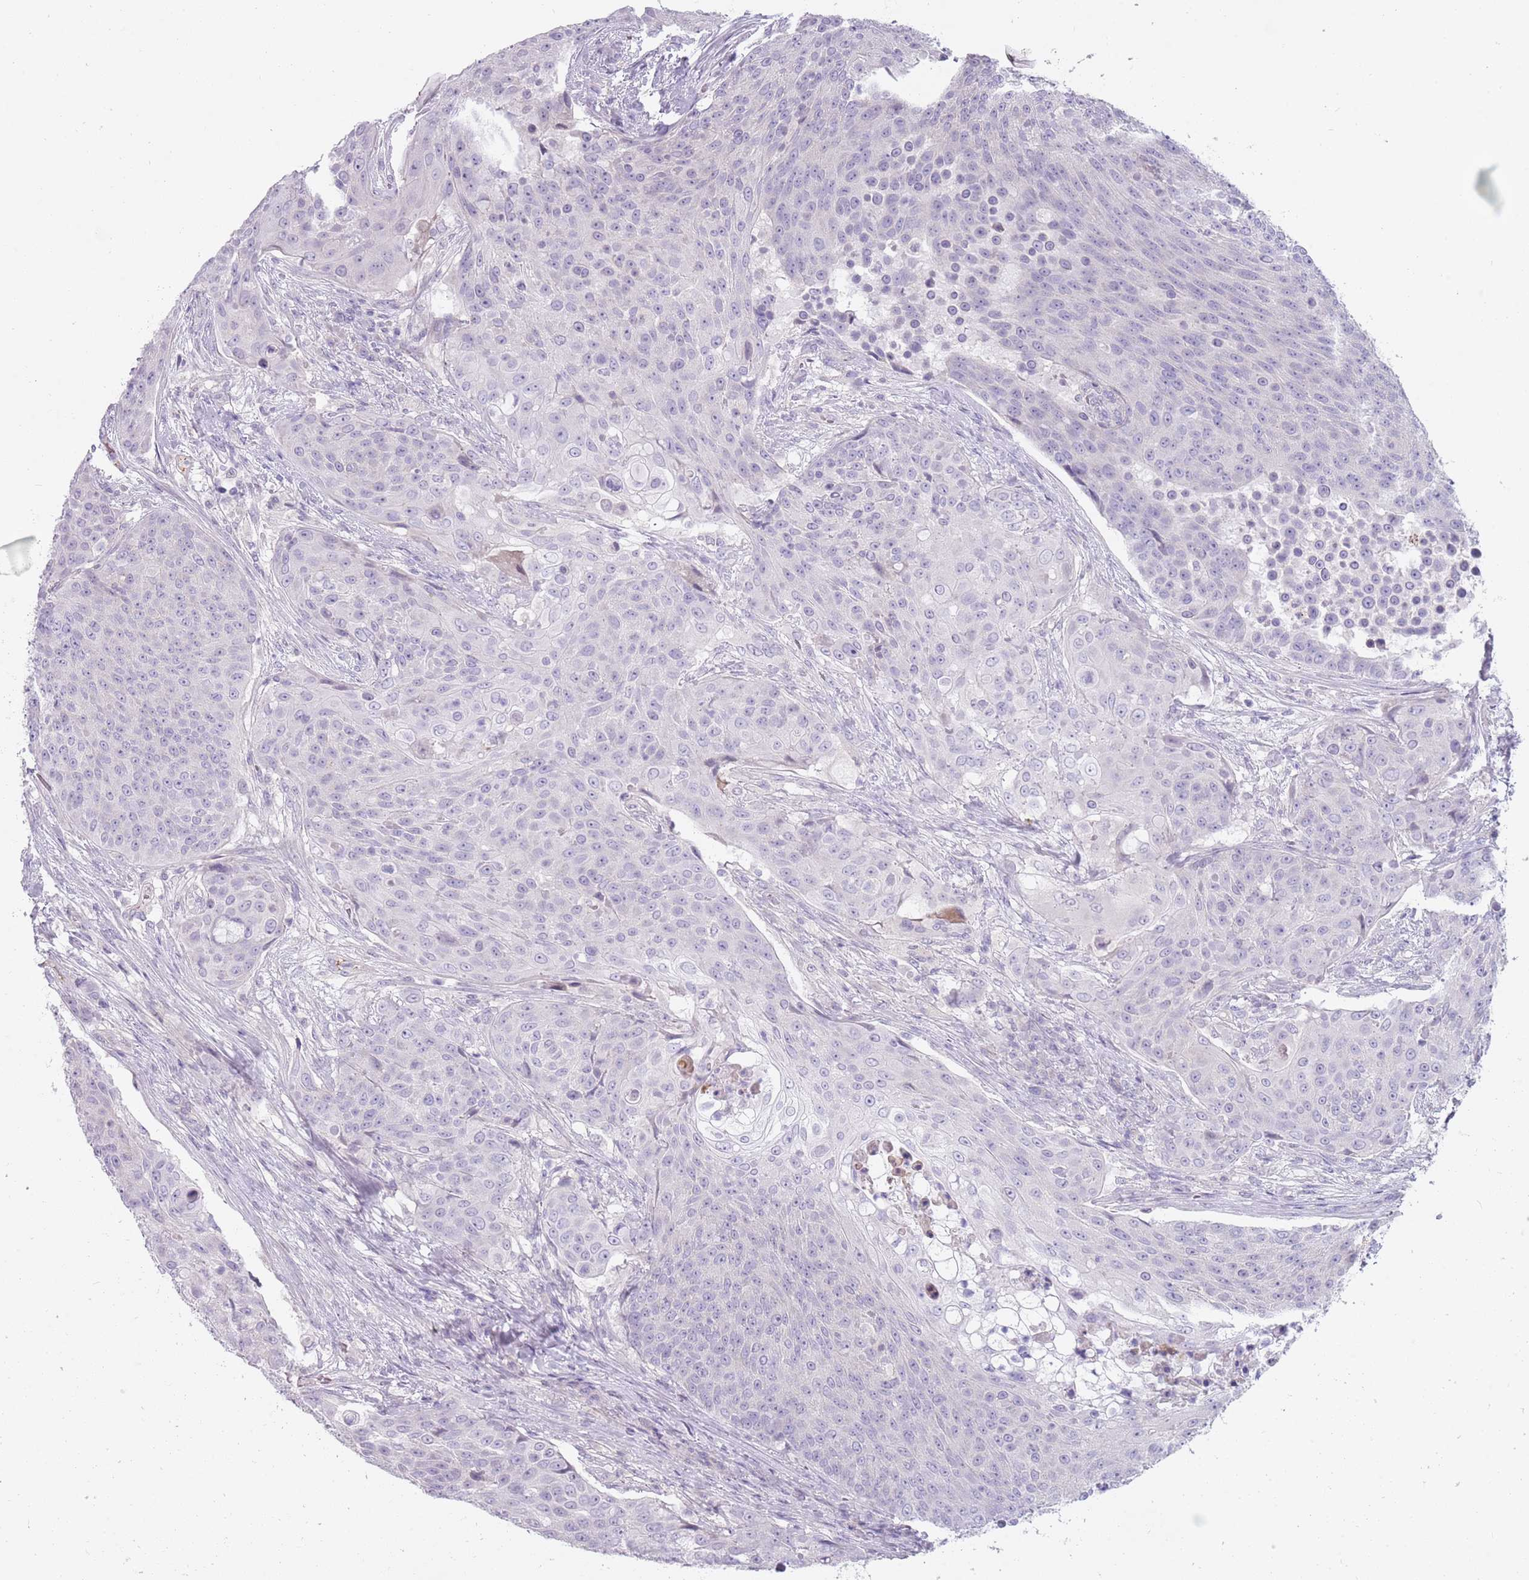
{"staining": {"intensity": "negative", "quantity": "none", "location": "none"}, "tissue": "urothelial cancer", "cell_type": "Tumor cells", "image_type": "cancer", "snomed": [{"axis": "morphology", "description": "Urothelial carcinoma, High grade"}, {"axis": "topography", "description": "Urinary bladder"}], "caption": "Immunohistochemistry photomicrograph of neoplastic tissue: human urothelial carcinoma (high-grade) stained with DAB reveals no significant protein positivity in tumor cells.", "gene": "DDX4", "patient": {"sex": "female", "age": 63}}